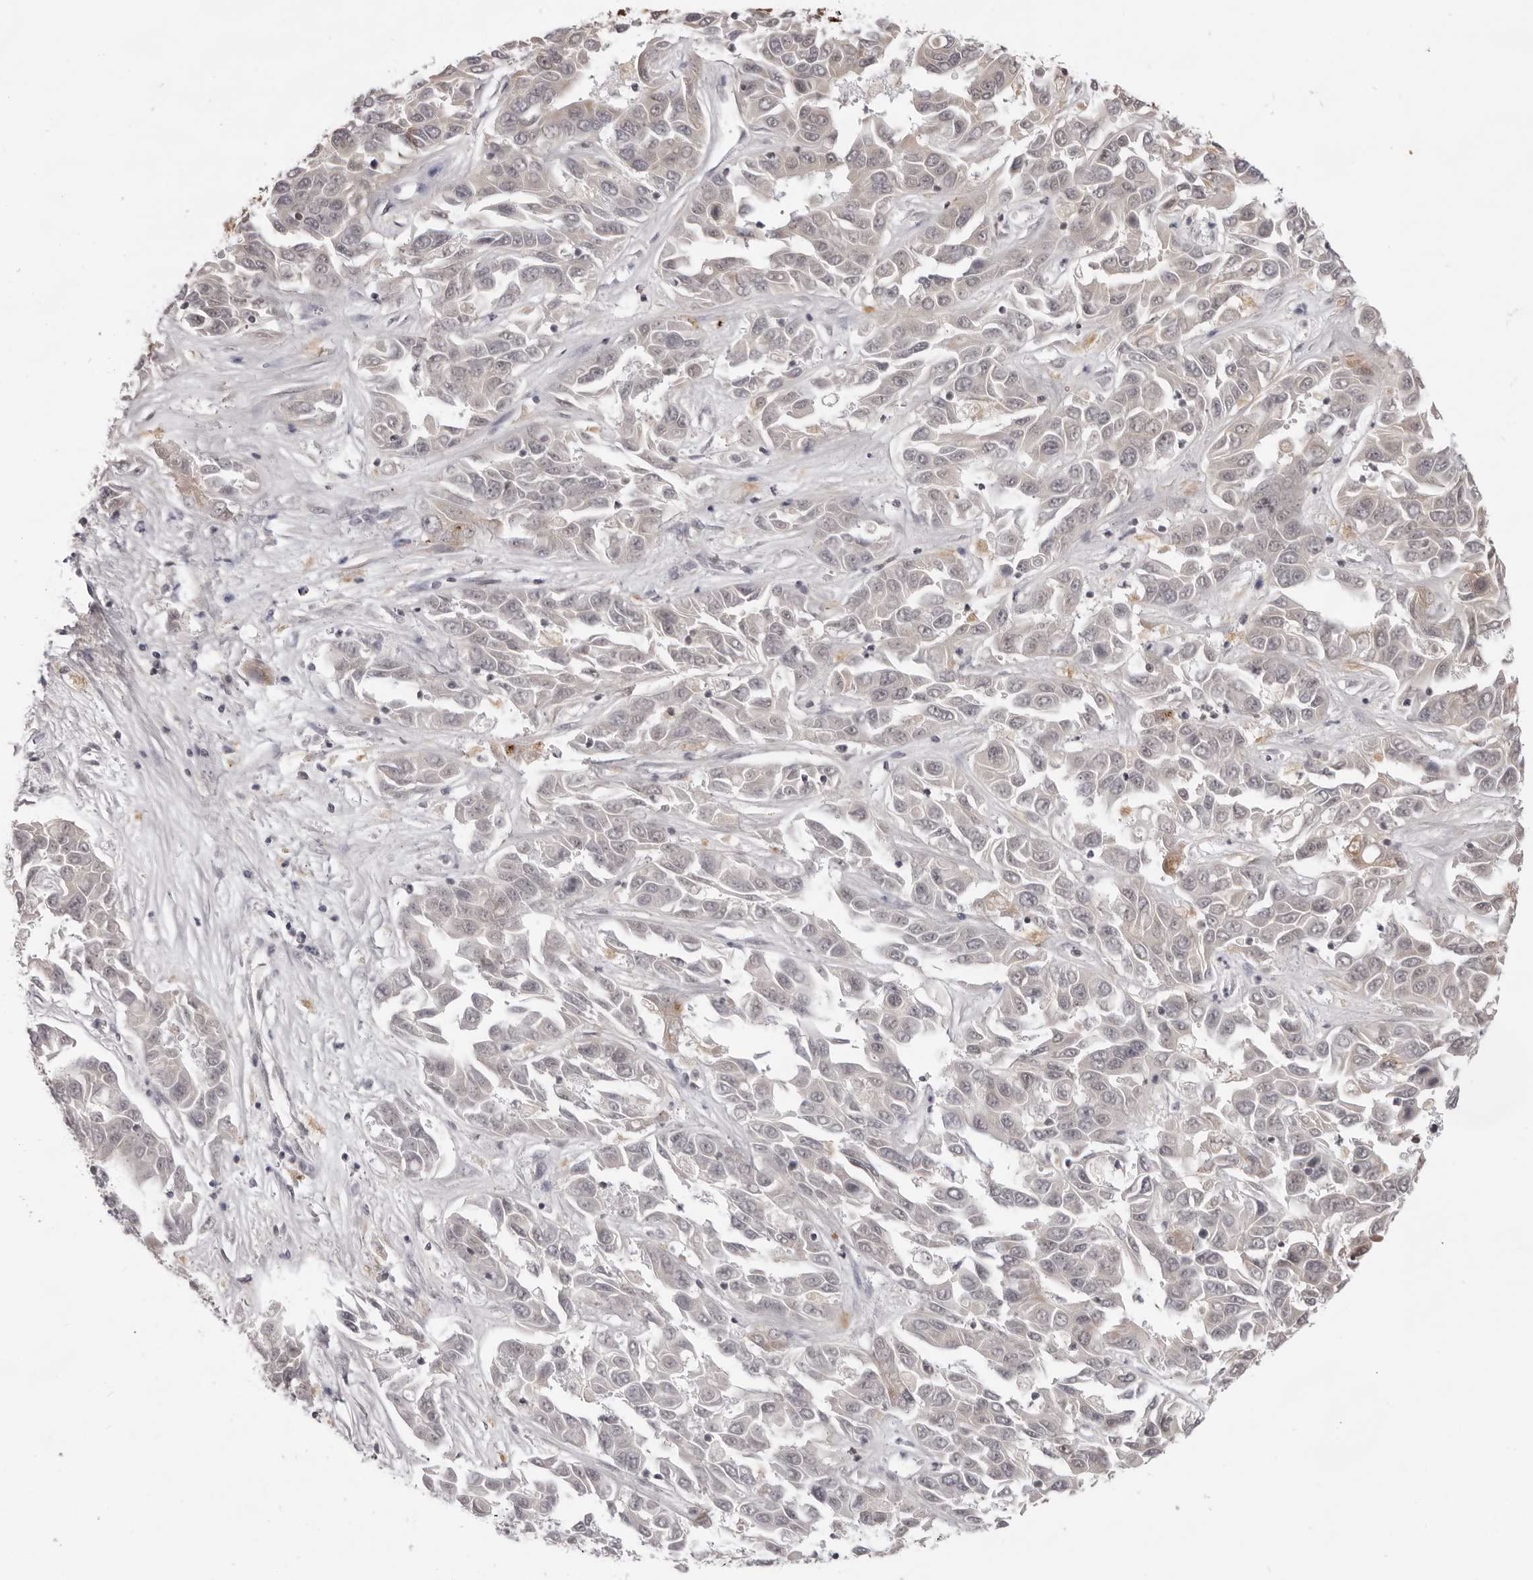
{"staining": {"intensity": "weak", "quantity": "<25%", "location": "cytoplasmic/membranous"}, "tissue": "liver cancer", "cell_type": "Tumor cells", "image_type": "cancer", "snomed": [{"axis": "morphology", "description": "Cholangiocarcinoma"}, {"axis": "topography", "description": "Liver"}], "caption": "Liver cancer was stained to show a protein in brown. There is no significant staining in tumor cells.", "gene": "ACP6", "patient": {"sex": "female", "age": 52}}